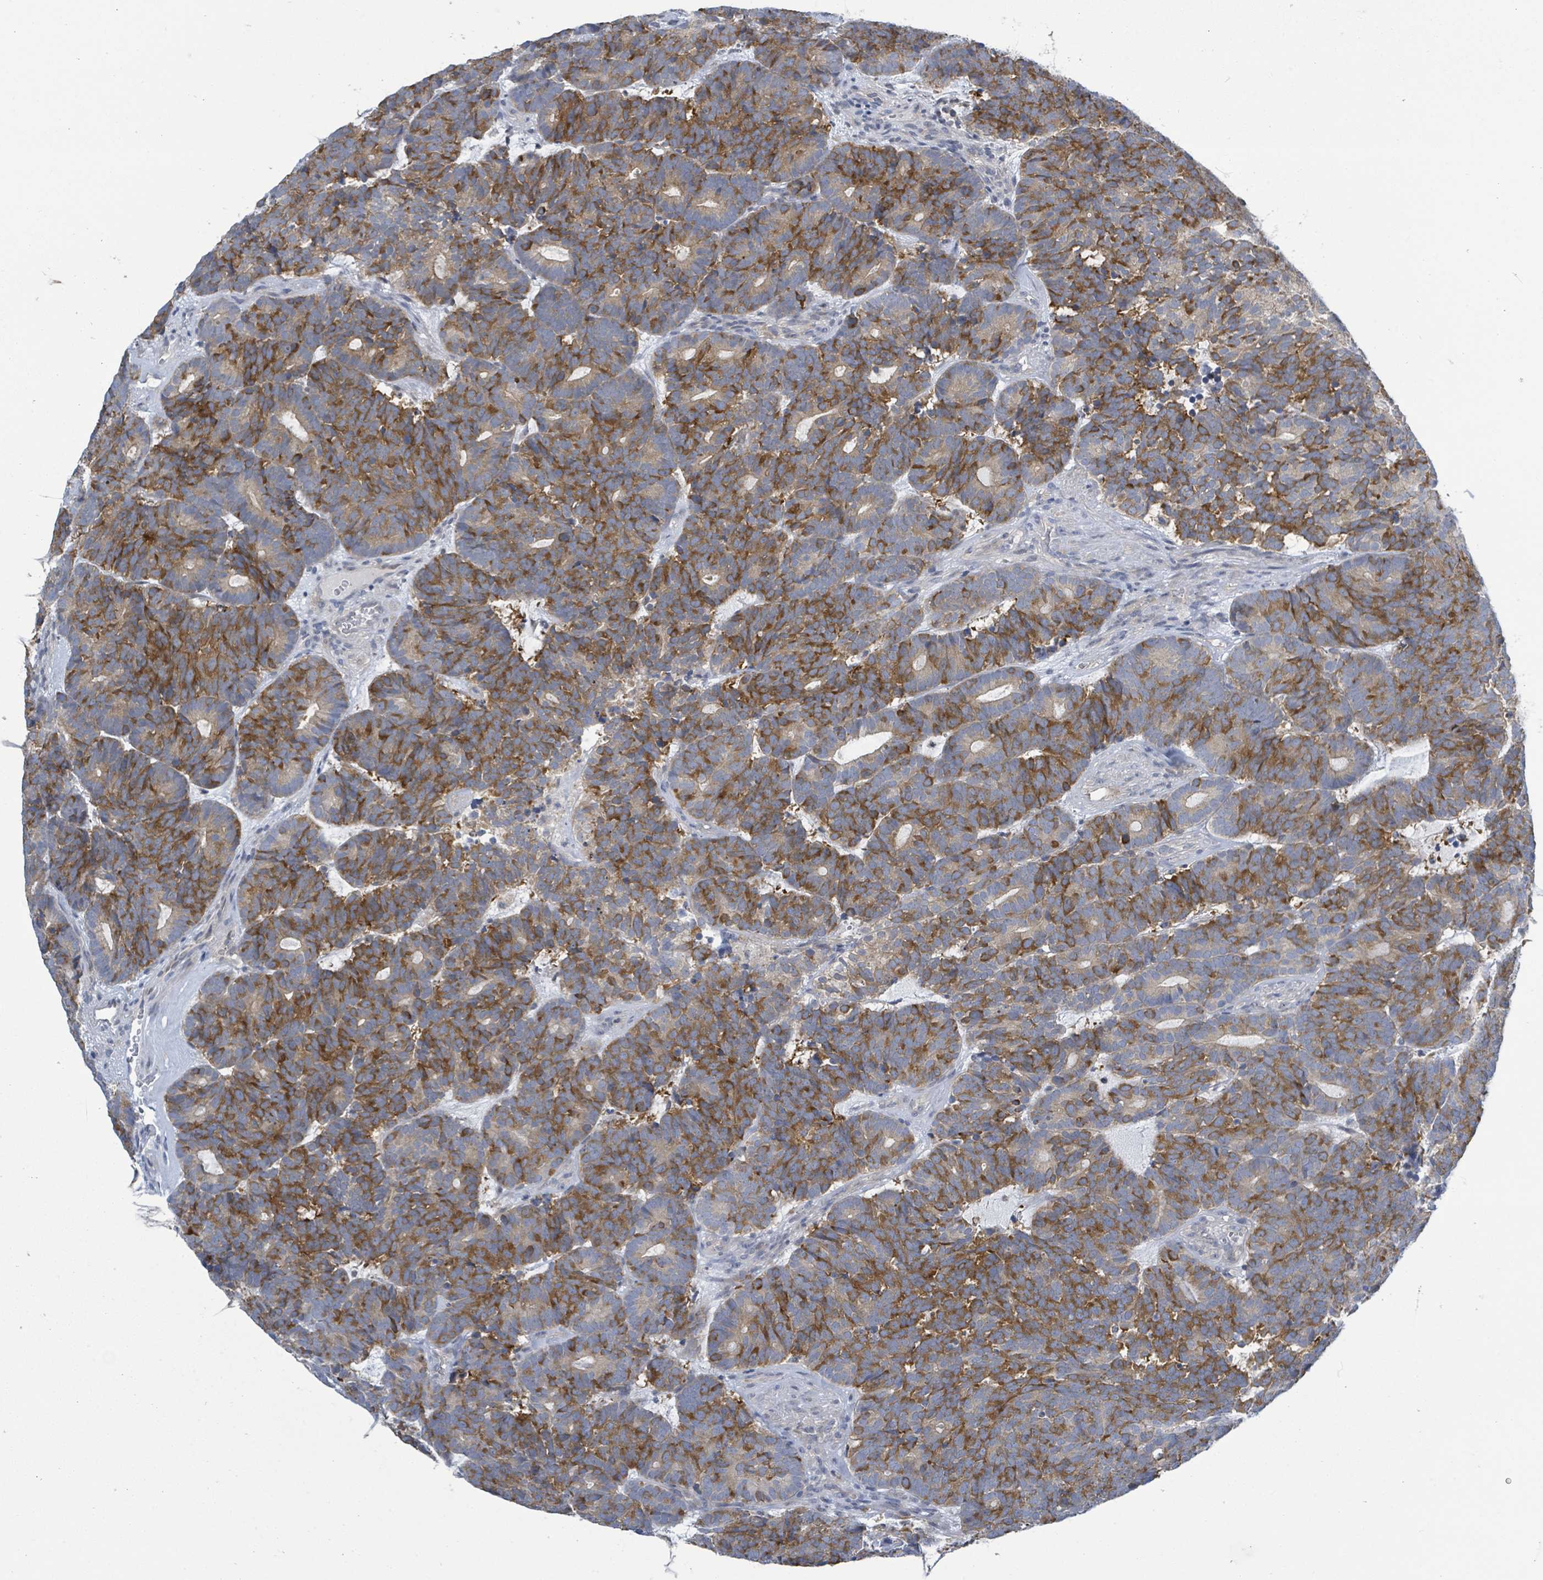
{"staining": {"intensity": "strong", "quantity": "25%-75%", "location": "cytoplasmic/membranous"}, "tissue": "head and neck cancer", "cell_type": "Tumor cells", "image_type": "cancer", "snomed": [{"axis": "morphology", "description": "Adenocarcinoma, NOS"}, {"axis": "topography", "description": "Head-Neck"}], "caption": "This is a photomicrograph of immunohistochemistry (IHC) staining of adenocarcinoma (head and neck), which shows strong staining in the cytoplasmic/membranous of tumor cells.", "gene": "DGKZ", "patient": {"sex": "female", "age": 81}}